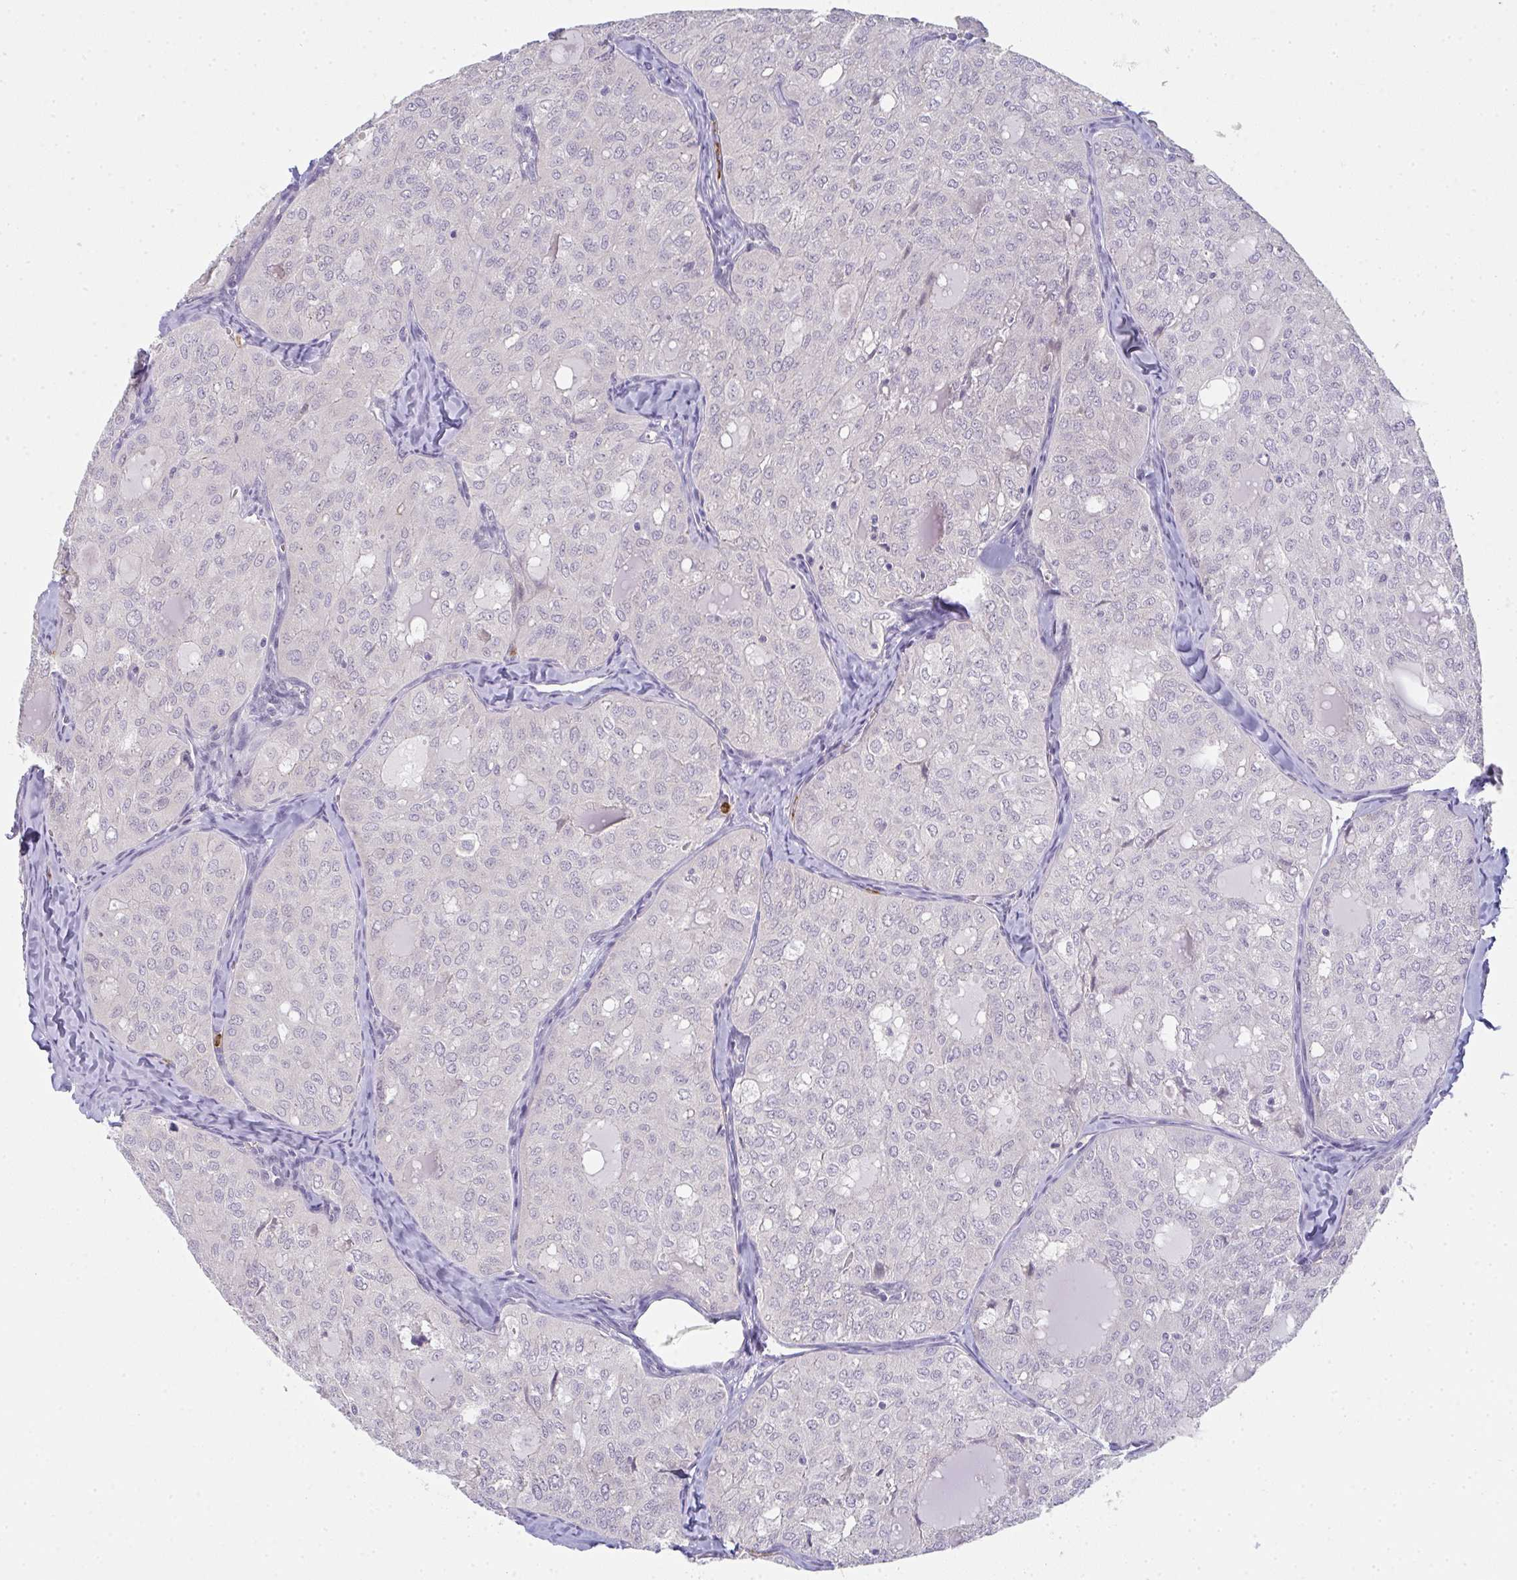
{"staining": {"intensity": "negative", "quantity": "none", "location": "none"}, "tissue": "thyroid cancer", "cell_type": "Tumor cells", "image_type": "cancer", "snomed": [{"axis": "morphology", "description": "Follicular adenoma carcinoma, NOS"}, {"axis": "topography", "description": "Thyroid gland"}], "caption": "Immunohistochemistry (IHC) photomicrograph of thyroid cancer (follicular adenoma carcinoma) stained for a protein (brown), which exhibits no staining in tumor cells.", "gene": "RIOK1", "patient": {"sex": "male", "age": 75}}